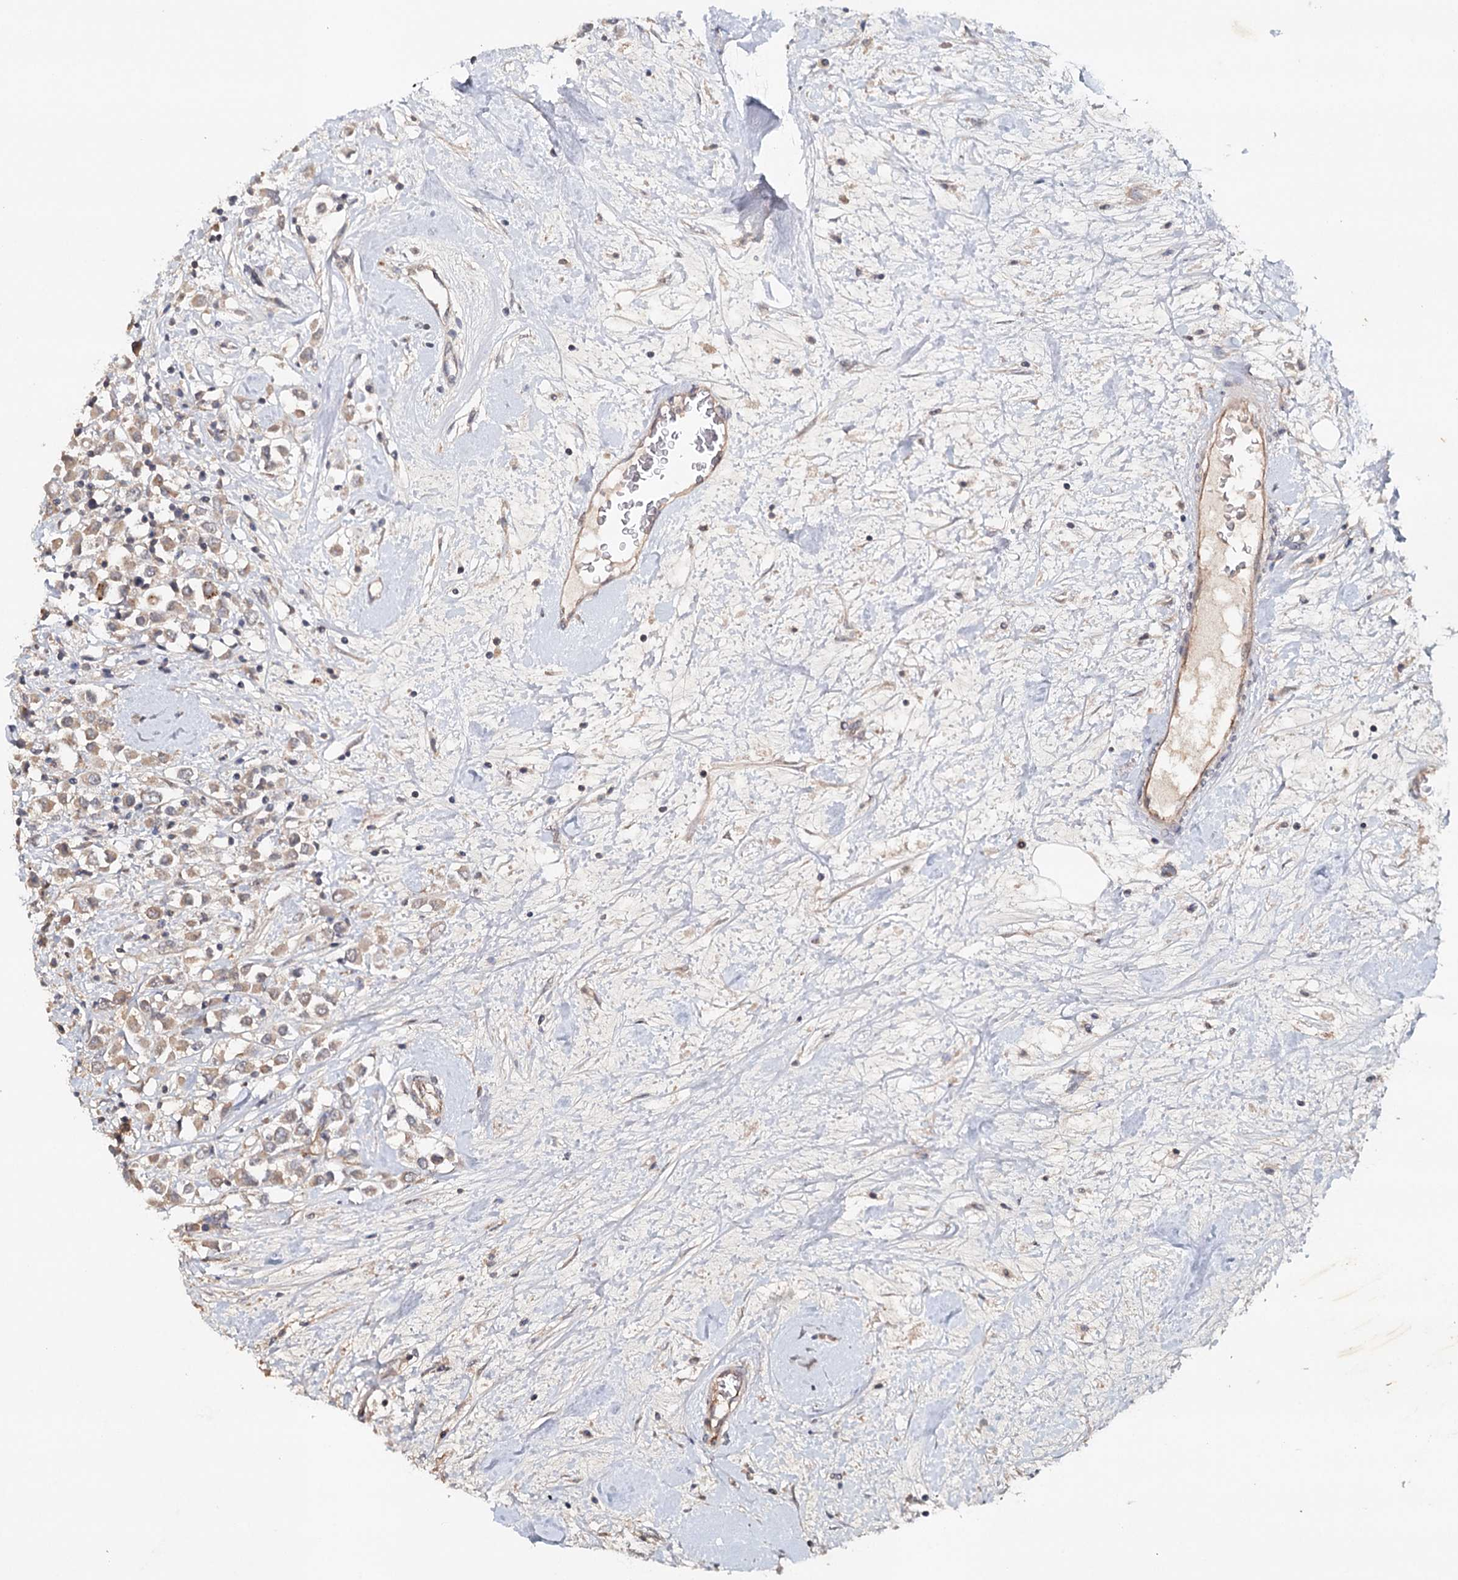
{"staining": {"intensity": "moderate", "quantity": ">75%", "location": "cytoplasmic/membranous"}, "tissue": "breast cancer", "cell_type": "Tumor cells", "image_type": "cancer", "snomed": [{"axis": "morphology", "description": "Duct carcinoma"}, {"axis": "topography", "description": "Breast"}], "caption": "High-power microscopy captured an IHC photomicrograph of breast infiltrating ductal carcinoma, revealing moderate cytoplasmic/membranous positivity in approximately >75% of tumor cells.", "gene": "SYNPO", "patient": {"sex": "female", "age": 61}}